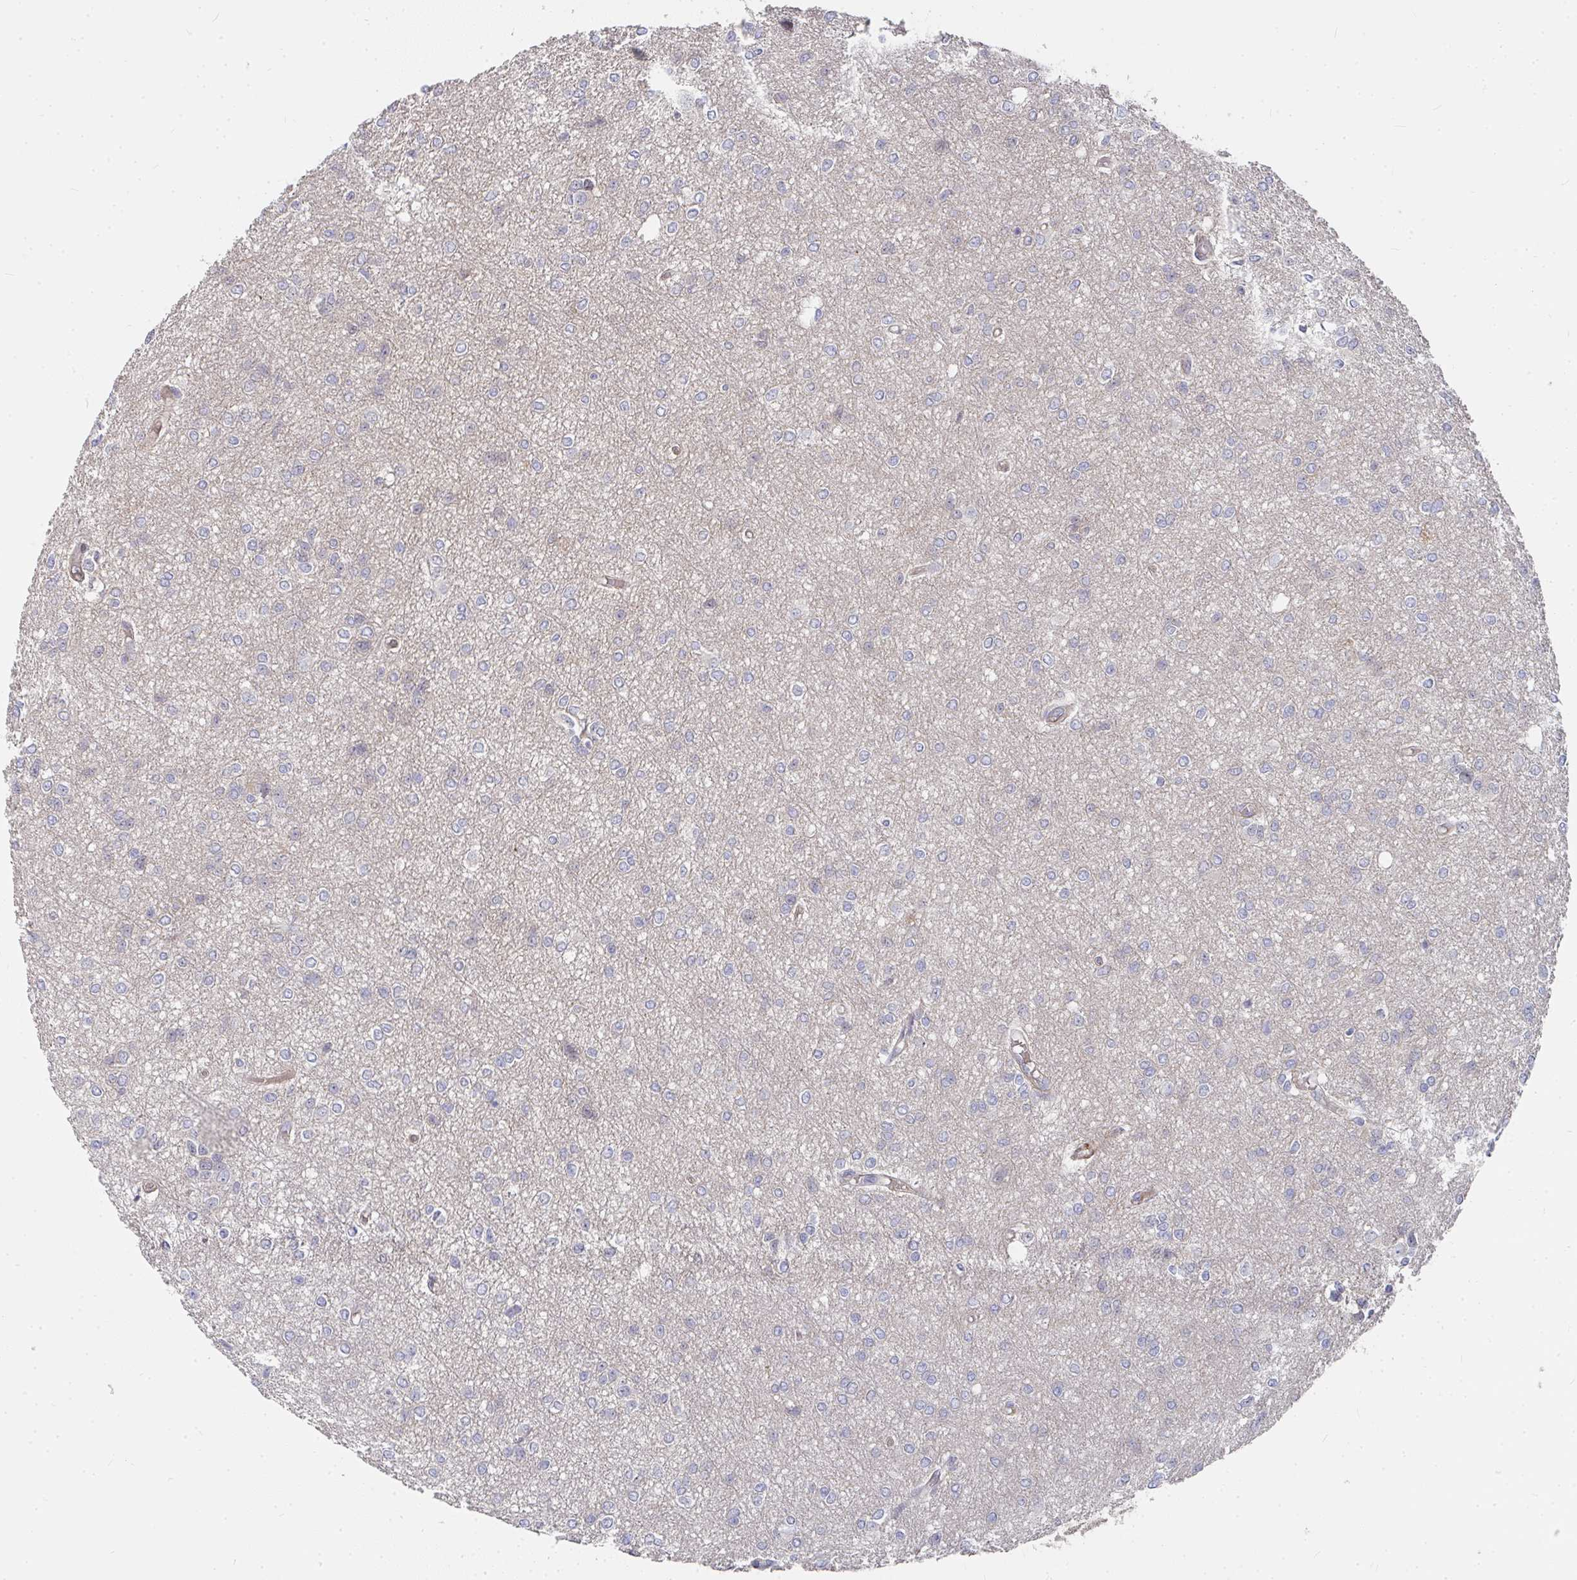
{"staining": {"intensity": "negative", "quantity": "none", "location": "none"}, "tissue": "glioma", "cell_type": "Tumor cells", "image_type": "cancer", "snomed": [{"axis": "morphology", "description": "Glioma, malignant, Low grade"}, {"axis": "topography", "description": "Brain"}], "caption": "IHC of malignant glioma (low-grade) exhibits no expression in tumor cells. The staining was performed using DAB (3,3'-diaminobenzidine) to visualize the protein expression in brown, while the nuclei were stained in blue with hematoxylin (Magnification: 20x).", "gene": "RHEBL1", "patient": {"sex": "male", "age": 26}}